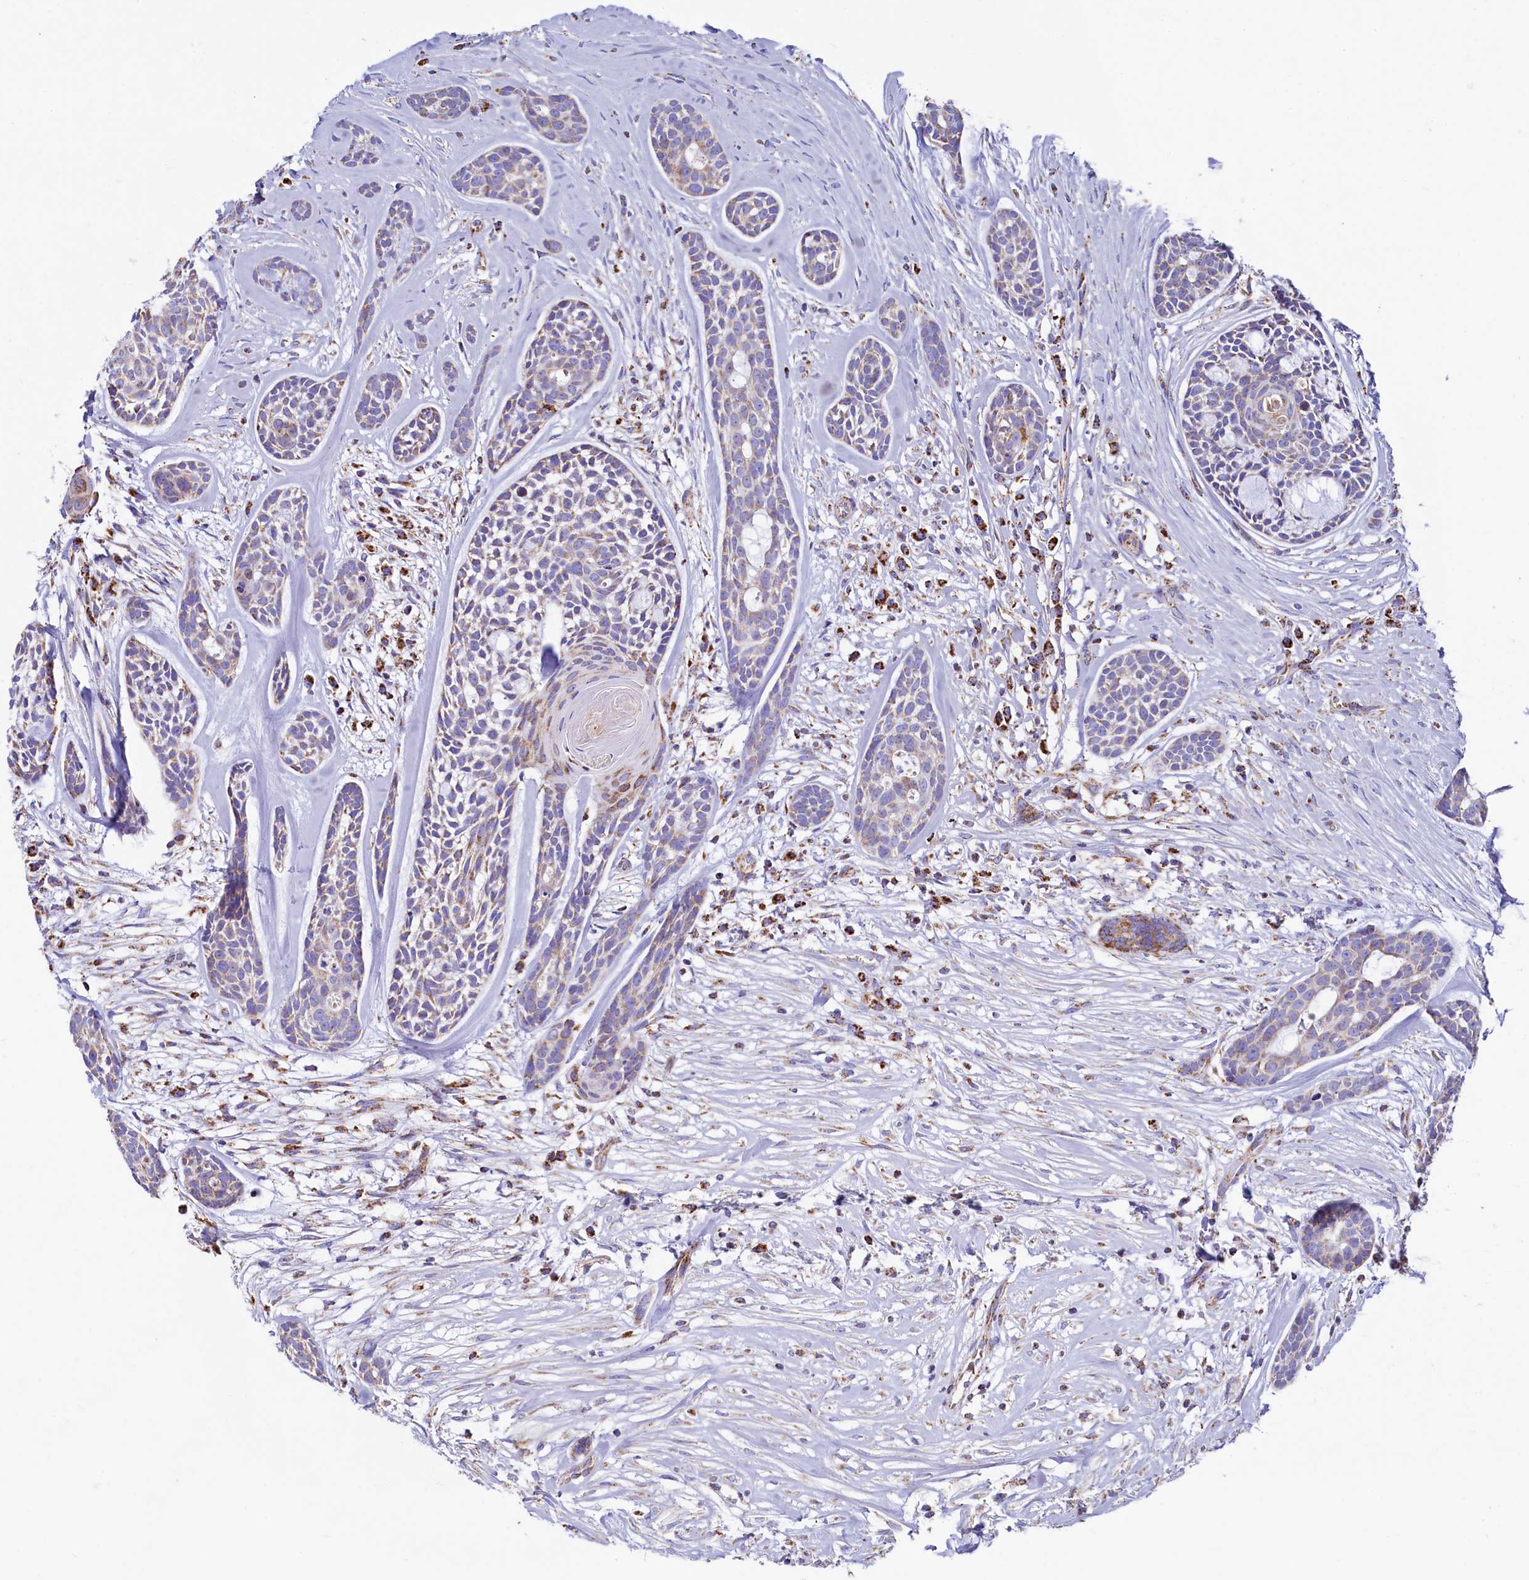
{"staining": {"intensity": "moderate", "quantity": "<25%", "location": "cytoplasmic/membranous"}, "tissue": "head and neck cancer", "cell_type": "Tumor cells", "image_type": "cancer", "snomed": [{"axis": "morphology", "description": "Adenocarcinoma, NOS"}, {"axis": "topography", "description": "Subcutis"}, {"axis": "topography", "description": "Head-Neck"}], "caption": "DAB immunohistochemical staining of human head and neck cancer (adenocarcinoma) reveals moderate cytoplasmic/membranous protein positivity in about <25% of tumor cells. (DAB (3,3'-diaminobenzidine) IHC, brown staining for protein, blue staining for nuclei).", "gene": "IDH3A", "patient": {"sex": "female", "age": 73}}